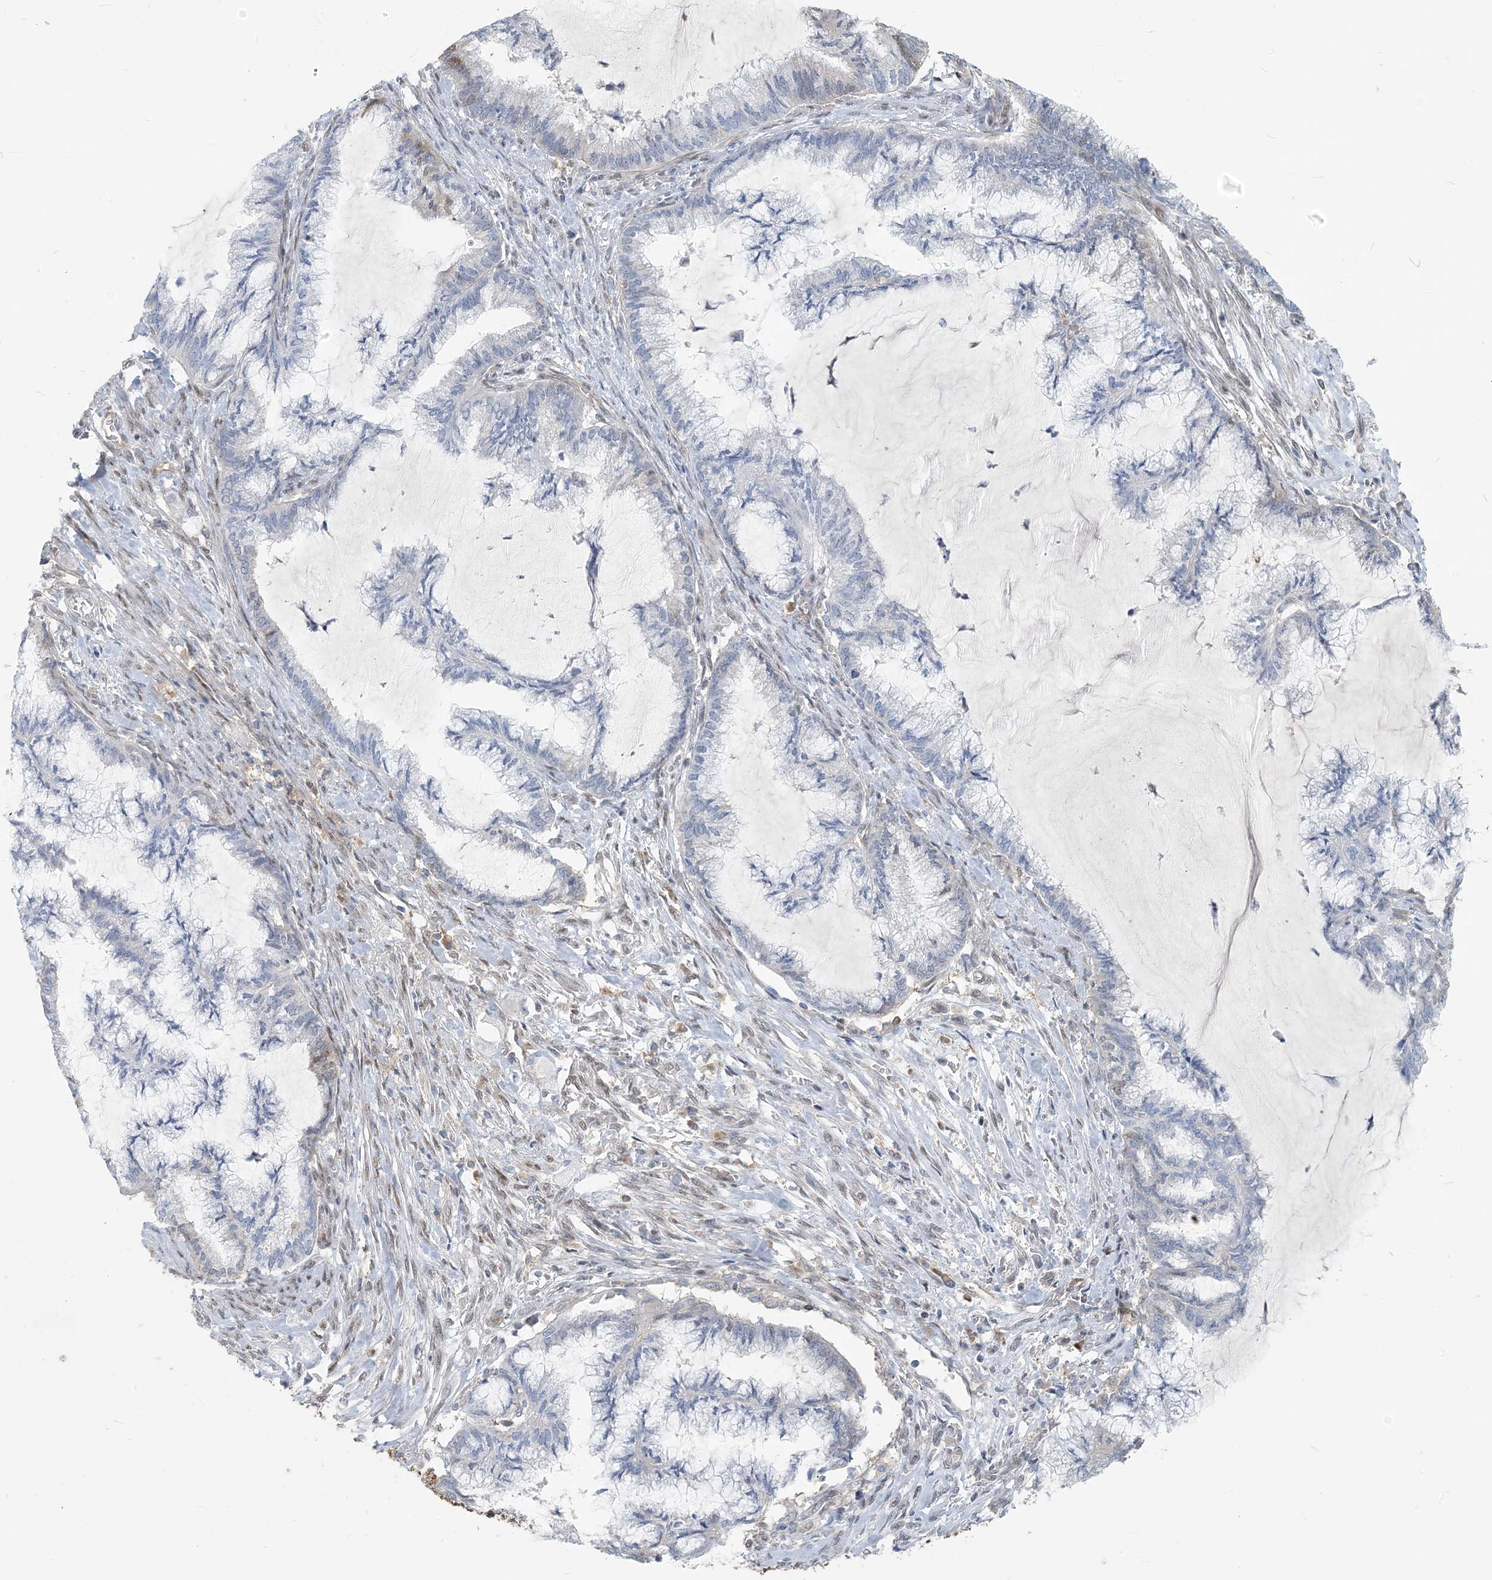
{"staining": {"intensity": "negative", "quantity": "none", "location": "none"}, "tissue": "endometrial cancer", "cell_type": "Tumor cells", "image_type": "cancer", "snomed": [{"axis": "morphology", "description": "Adenocarcinoma, NOS"}, {"axis": "topography", "description": "Endometrium"}], "caption": "IHC of human adenocarcinoma (endometrial) reveals no expression in tumor cells.", "gene": "ZC3H12A", "patient": {"sex": "female", "age": 86}}